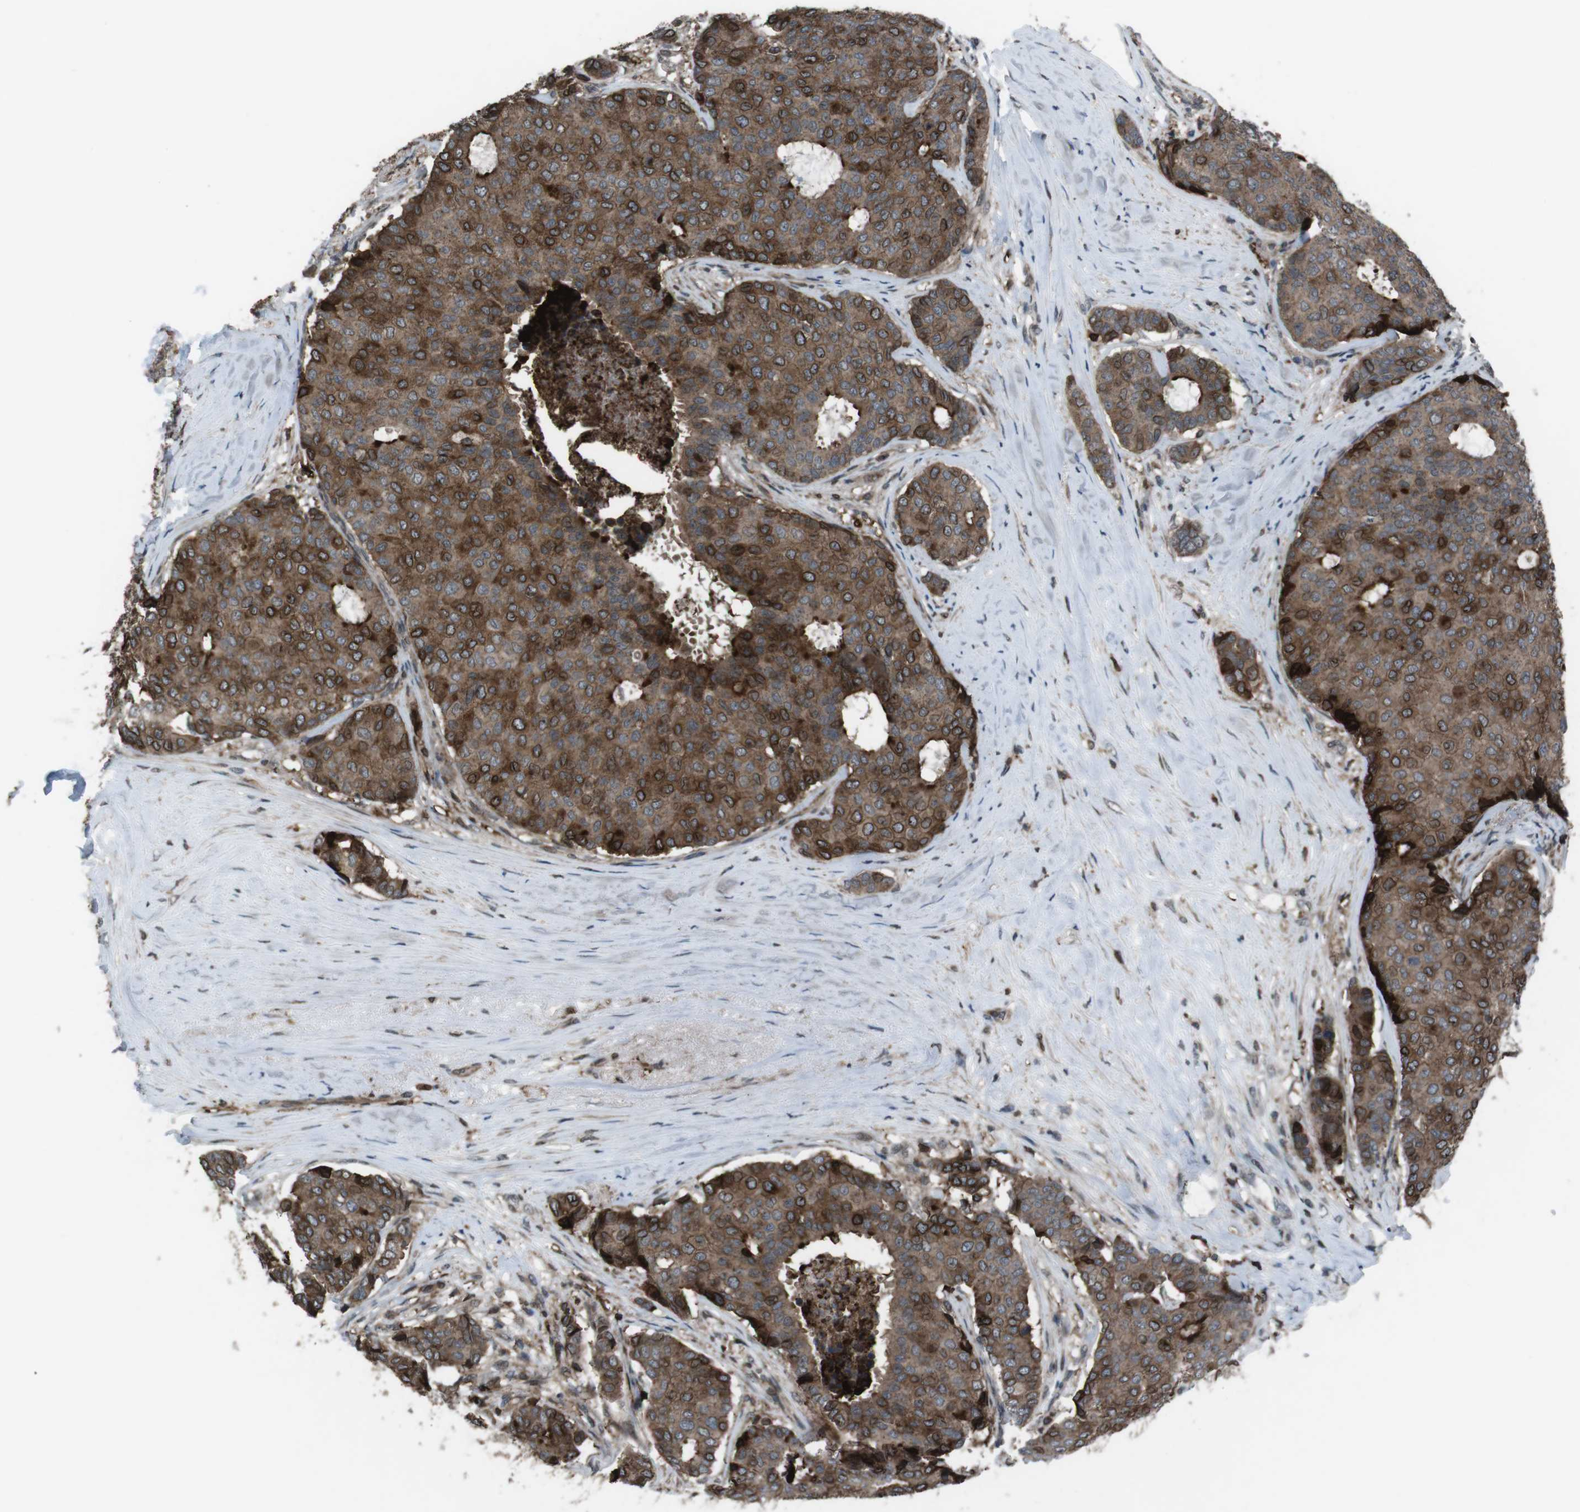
{"staining": {"intensity": "strong", "quantity": ">75%", "location": "cytoplasmic/membranous,nuclear"}, "tissue": "breast cancer", "cell_type": "Tumor cells", "image_type": "cancer", "snomed": [{"axis": "morphology", "description": "Duct carcinoma"}, {"axis": "topography", "description": "Breast"}], "caption": "The image exhibits a brown stain indicating the presence of a protein in the cytoplasmic/membranous and nuclear of tumor cells in breast infiltrating ductal carcinoma. (DAB IHC with brightfield microscopy, high magnification).", "gene": "GDF10", "patient": {"sex": "female", "age": 75}}